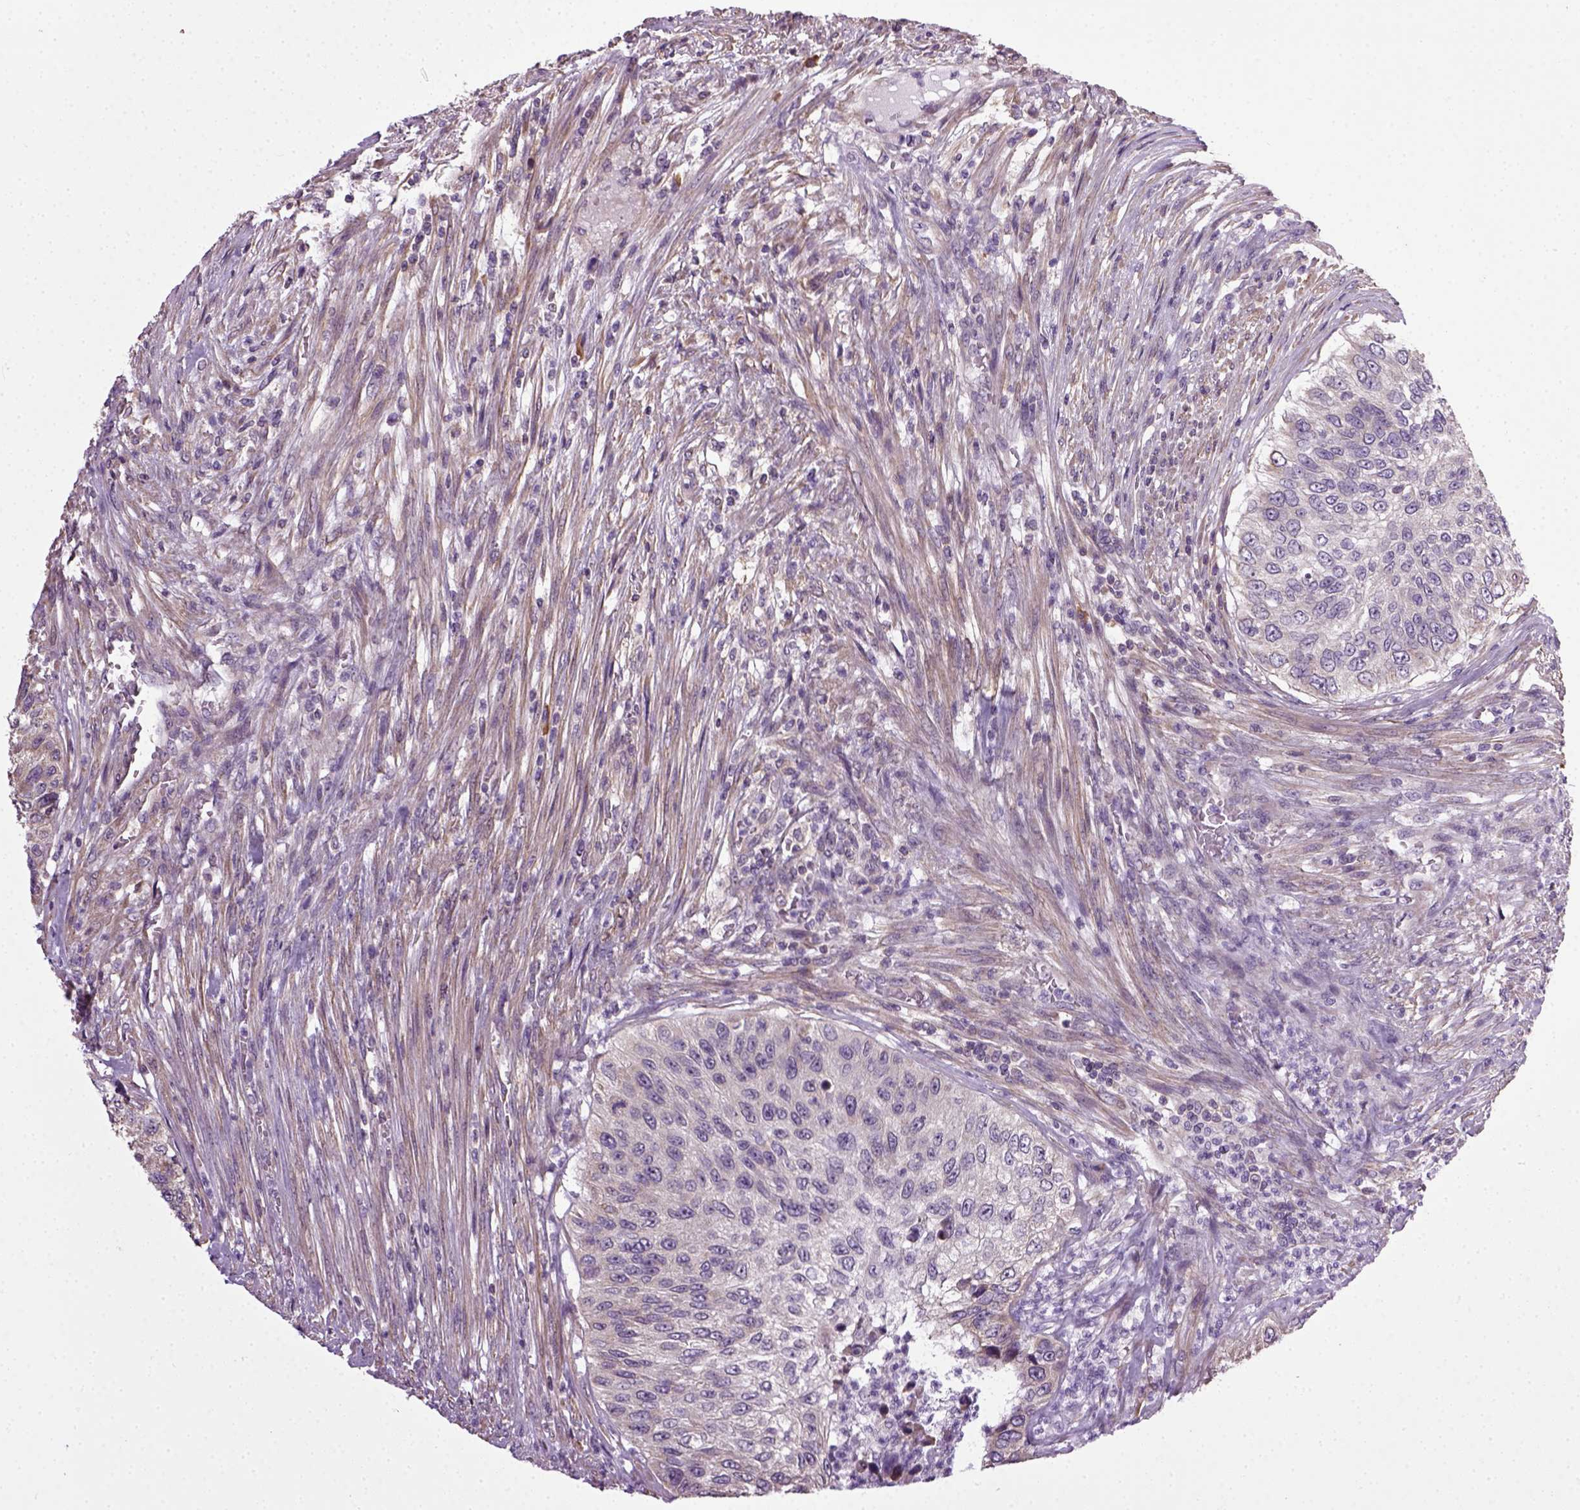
{"staining": {"intensity": "negative", "quantity": "none", "location": "none"}, "tissue": "urothelial cancer", "cell_type": "Tumor cells", "image_type": "cancer", "snomed": [{"axis": "morphology", "description": "Urothelial carcinoma, High grade"}, {"axis": "topography", "description": "Urinary bladder"}], "caption": "Immunohistochemistry (IHC) histopathology image of human urothelial cancer stained for a protein (brown), which demonstrates no expression in tumor cells. The staining is performed using DAB (3,3'-diaminobenzidine) brown chromogen with nuclei counter-stained in using hematoxylin.", "gene": "TPRG1", "patient": {"sex": "female", "age": 60}}